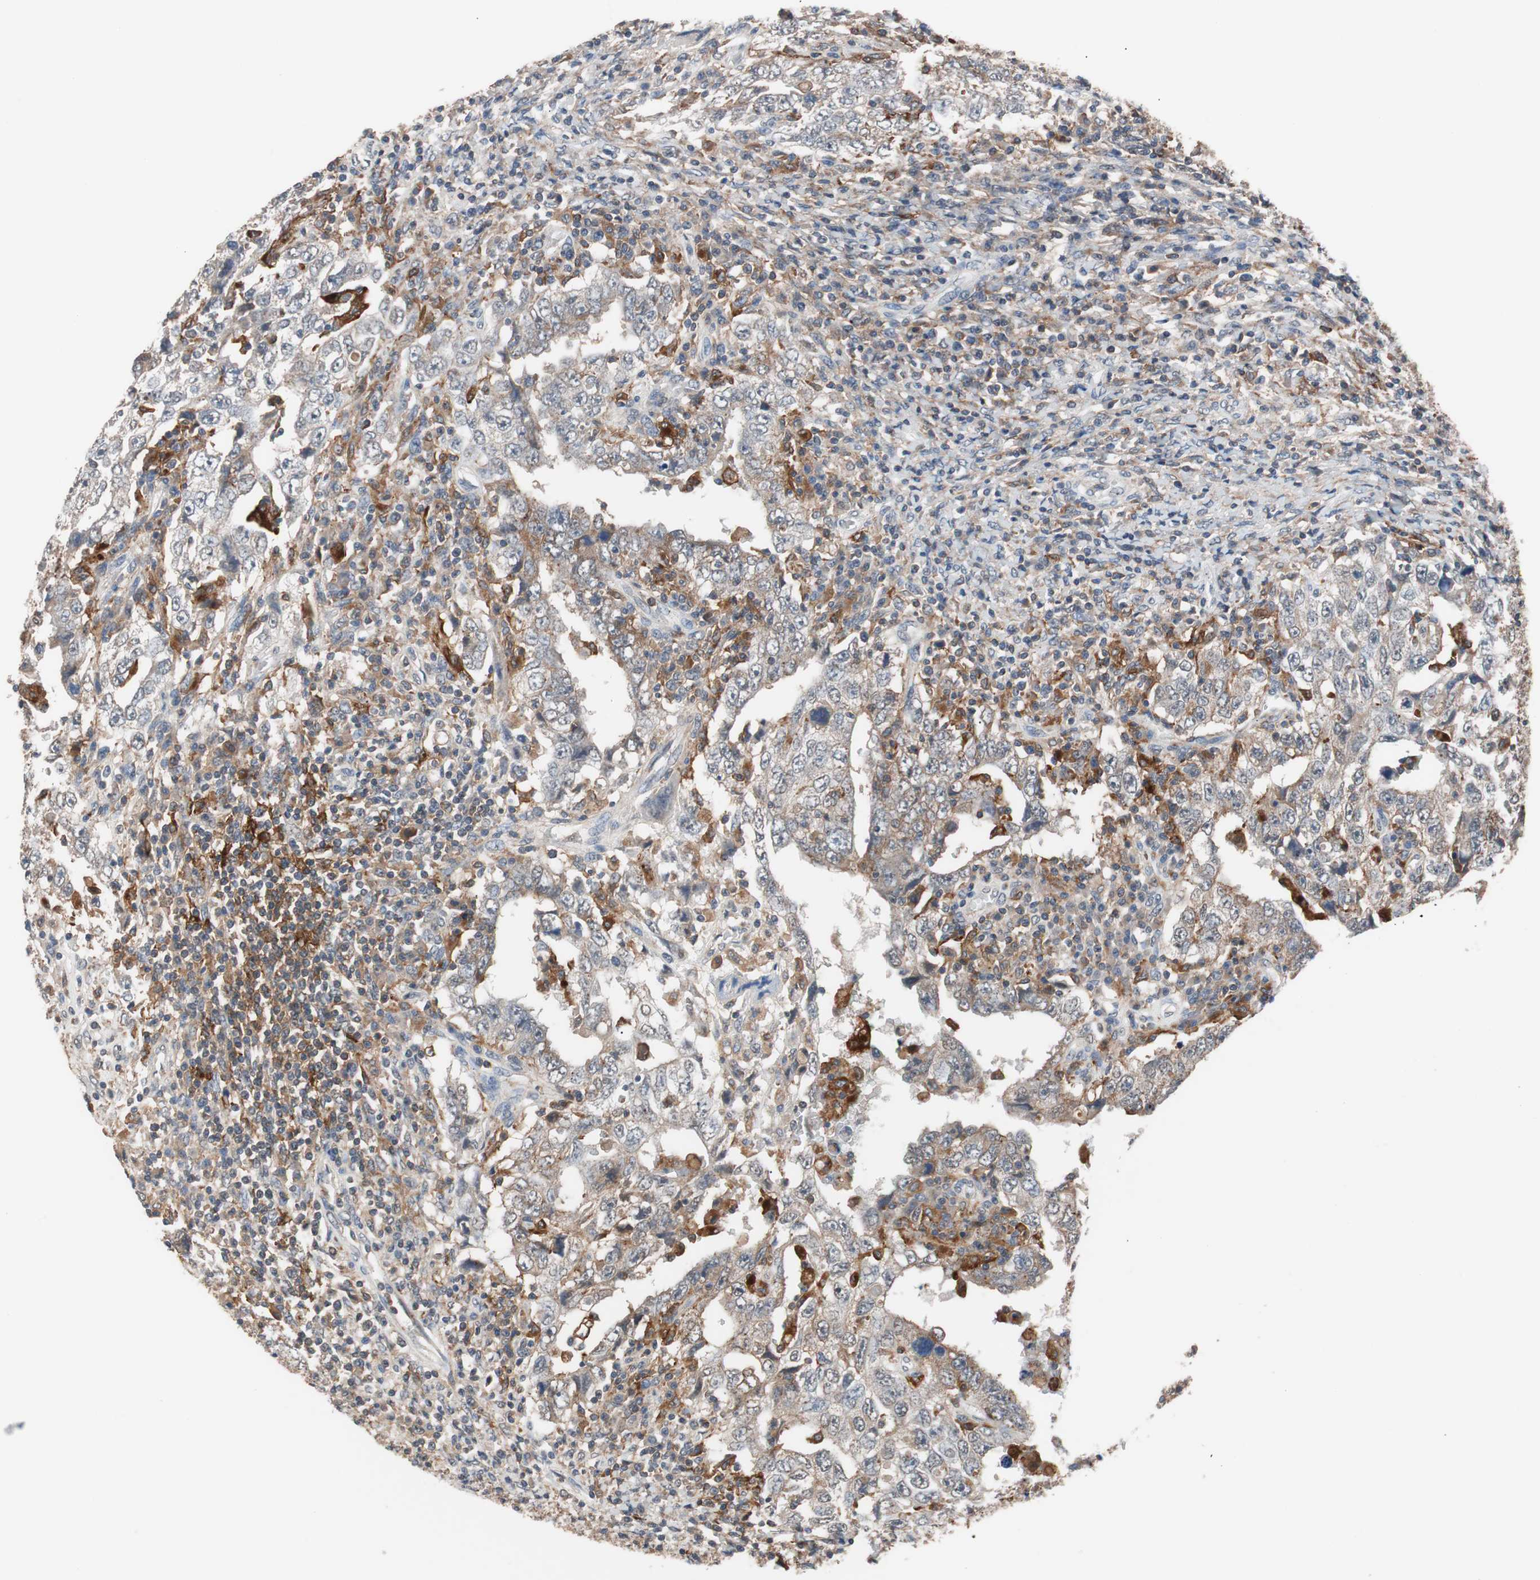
{"staining": {"intensity": "negative", "quantity": "none", "location": "none"}, "tissue": "testis cancer", "cell_type": "Tumor cells", "image_type": "cancer", "snomed": [{"axis": "morphology", "description": "Carcinoma, Embryonal, NOS"}, {"axis": "topography", "description": "Testis"}], "caption": "Micrograph shows no significant protein staining in tumor cells of testis cancer. (DAB immunohistochemistry (IHC) visualized using brightfield microscopy, high magnification).", "gene": "LITAF", "patient": {"sex": "male", "age": 26}}